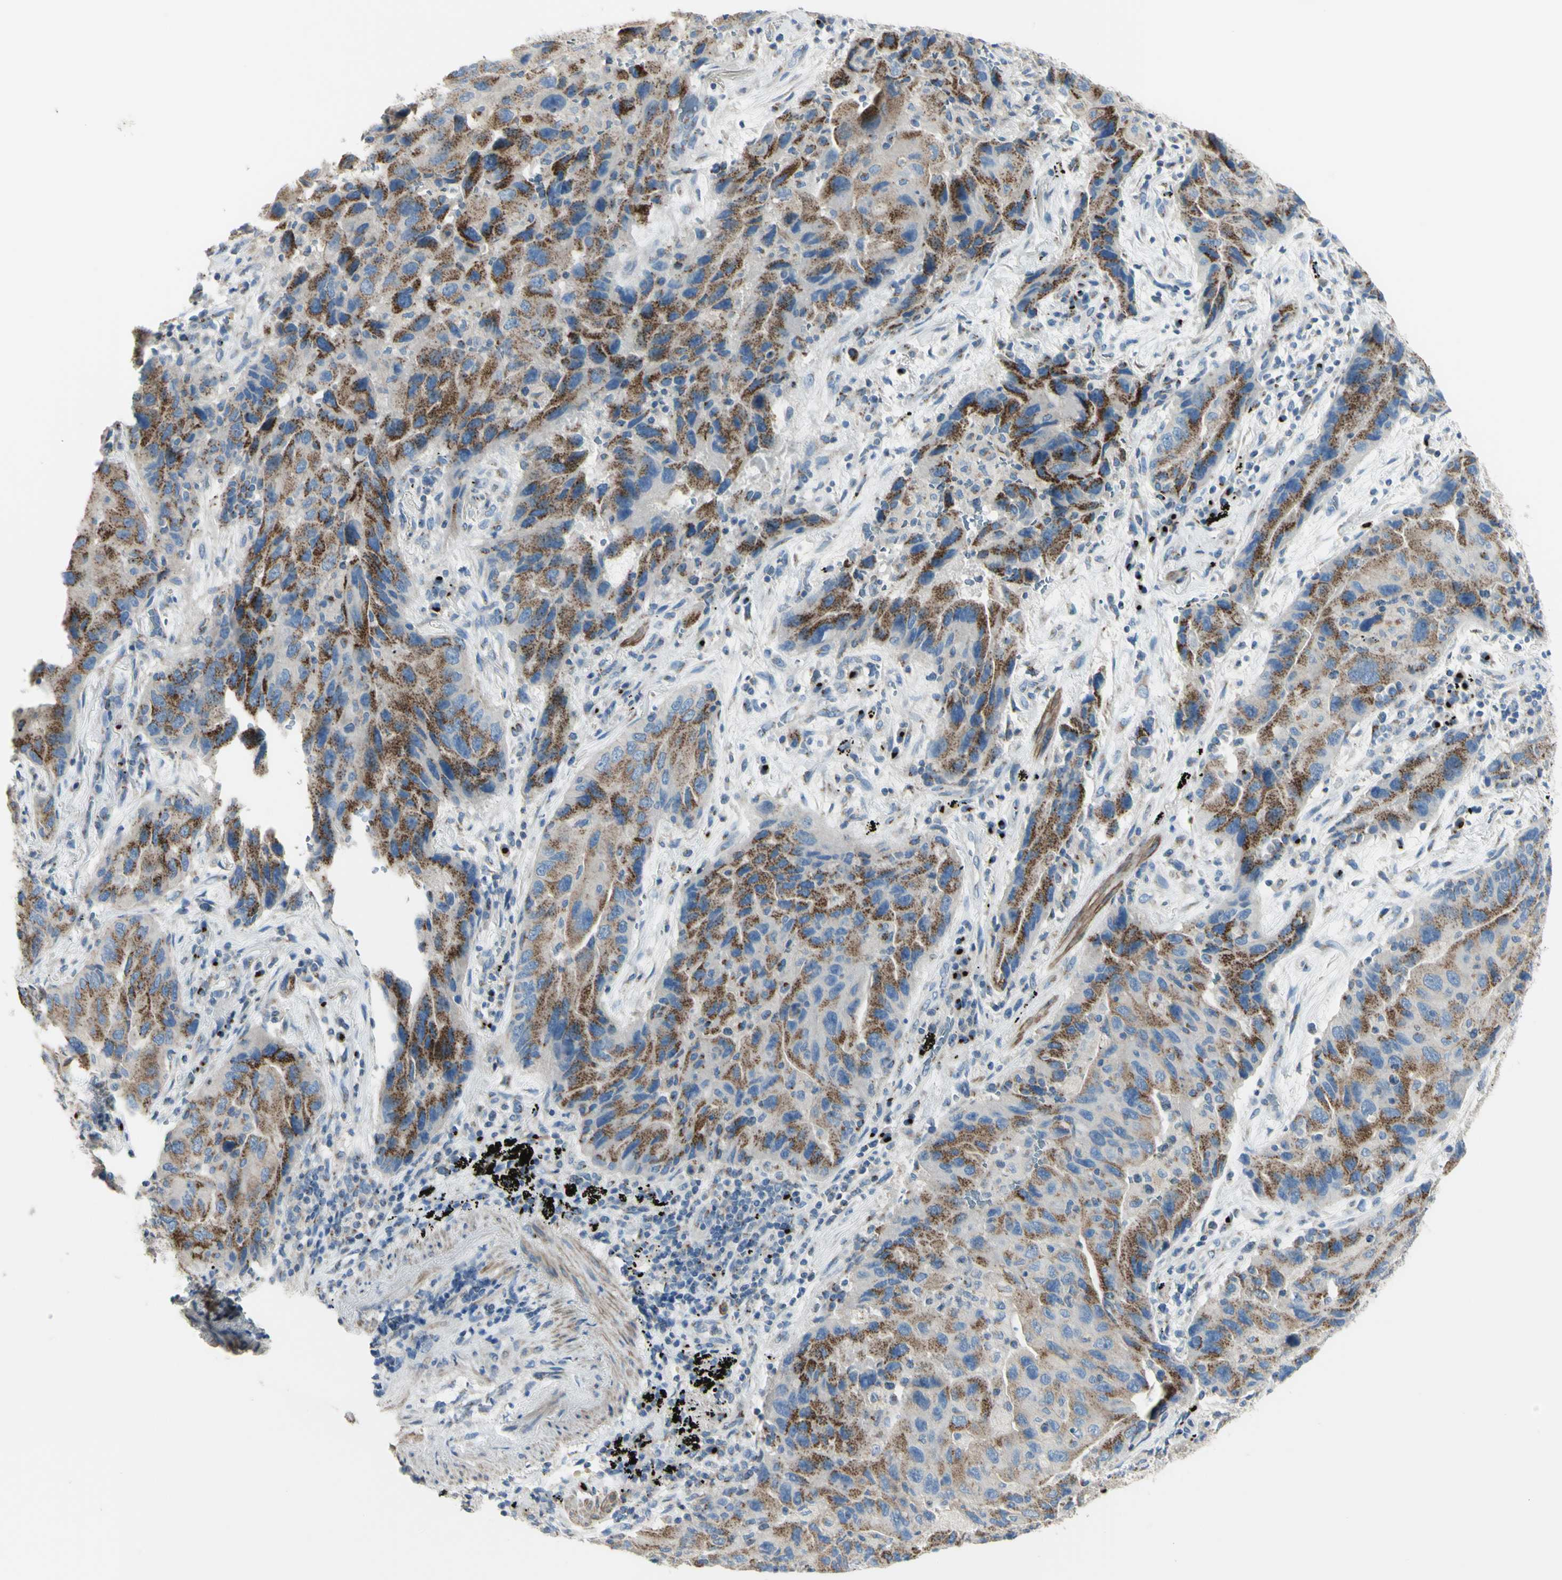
{"staining": {"intensity": "moderate", "quantity": ">75%", "location": "cytoplasmic/membranous"}, "tissue": "lung cancer", "cell_type": "Tumor cells", "image_type": "cancer", "snomed": [{"axis": "morphology", "description": "Adenocarcinoma, NOS"}, {"axis": "topography", "description": "Lung"}], "caption": "A high-resolution micrograph shows immunohistochemistry (IHC) staining of lung cancer, which reveals moderate cytoplasmic/membranous expression in approximately >75% of tumor cells.", "gene": "B4GALT3", "patient": {"sex": "female", "age": 65}}